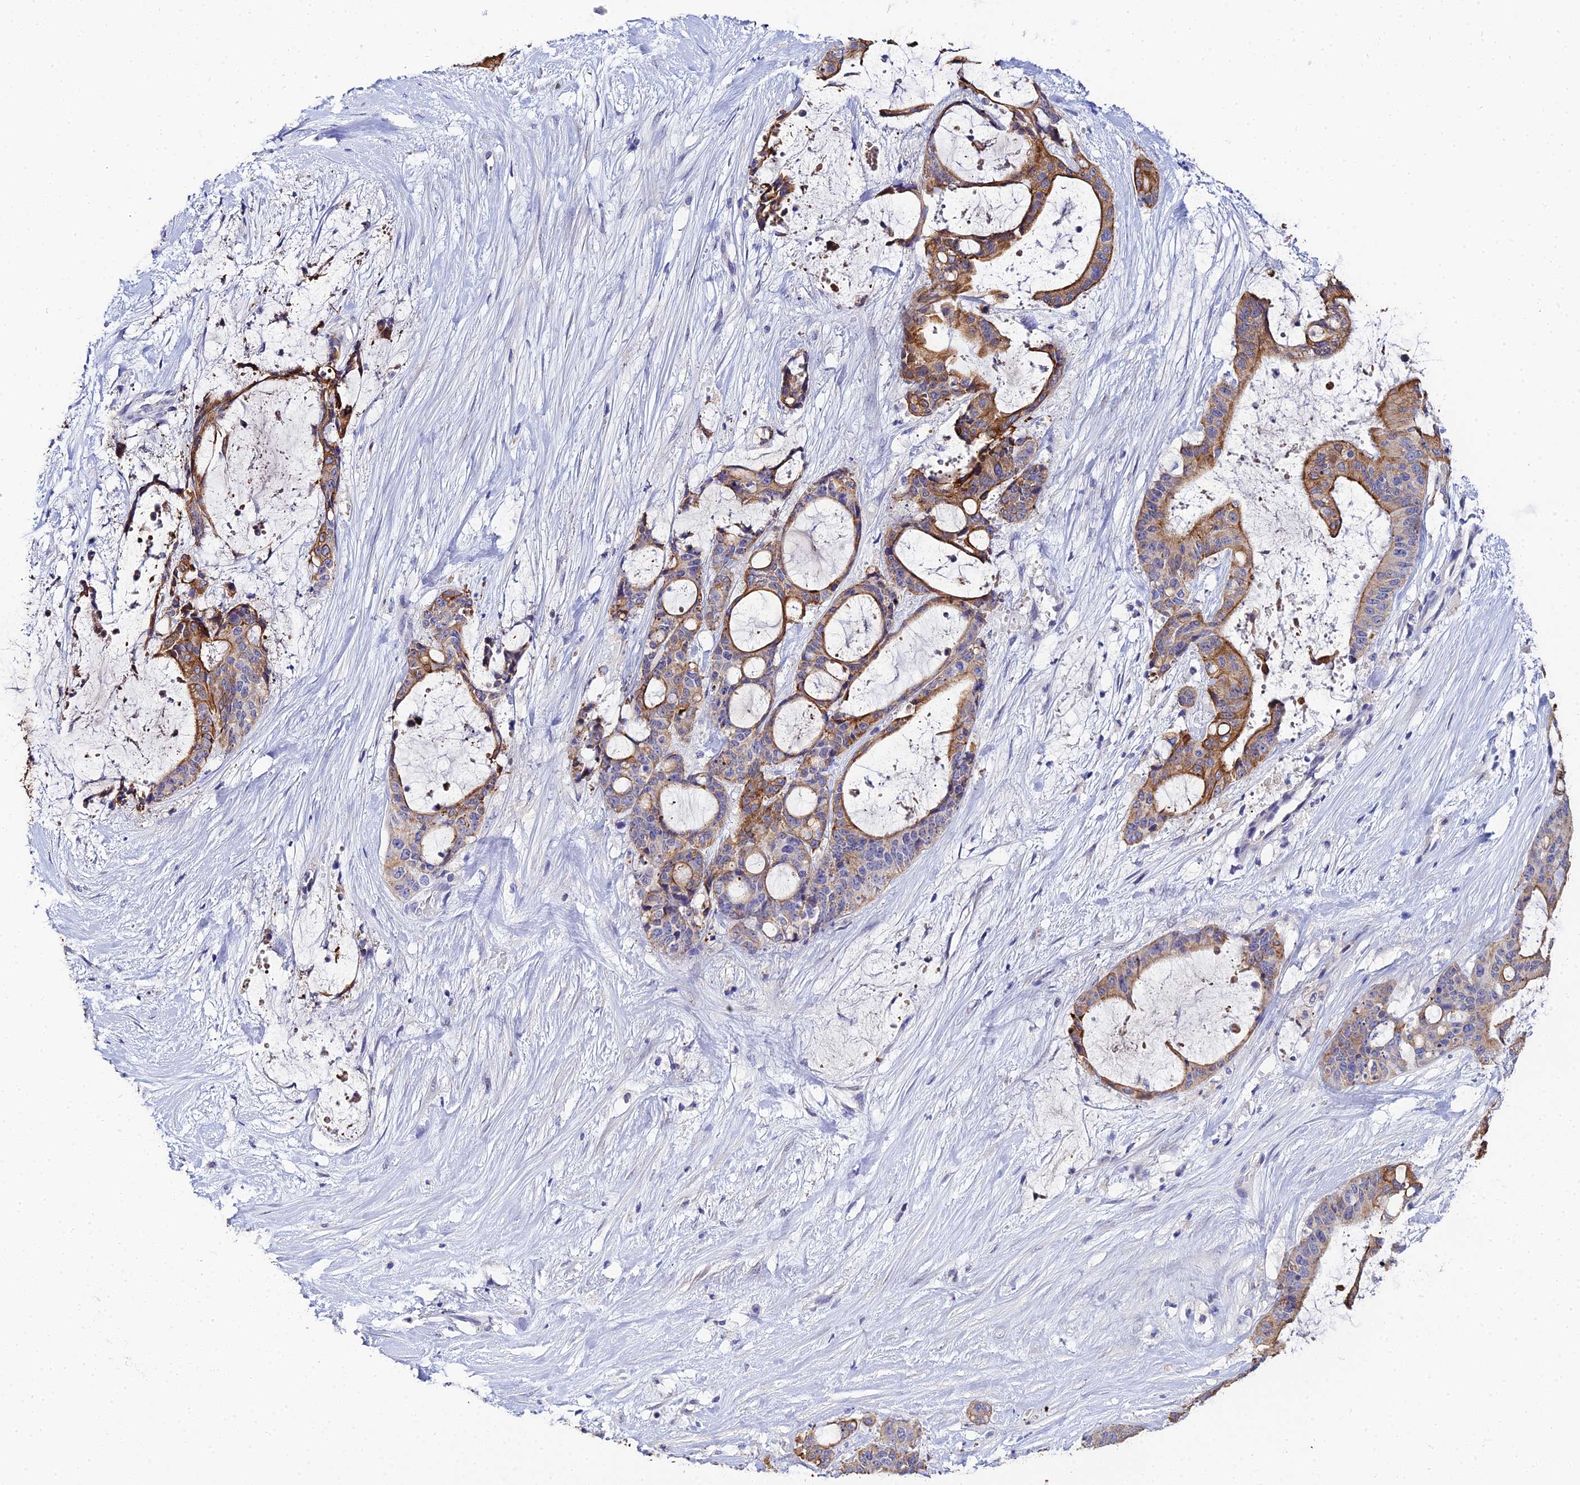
{"staining": {"intensity": "moderate", "quantity": ">75%", "location": "cytoplasmic/membranous"}, "tissue": "liver cancer", "cell_type": "Tumor cells", "image_type": "cancer", "snomed": [{"axis": "morphology", "description": "Normal tissue, NOS"}, {"axis": "morphology", "description": "Cholangiocarcinoma"}, {"axis": "topography", "description": "Liver"}, {"axis": "topography", "description": "Peripheral nerve tissue"}], "caption": "This is an image of immunohistochemistry staining of liver cholangiocarcinoma, which shows moderate staining in the cytoplasmic/membranous of tumor cells.", "gene": "ZXDA", "patient": {"sex": "female", "age": 73}}